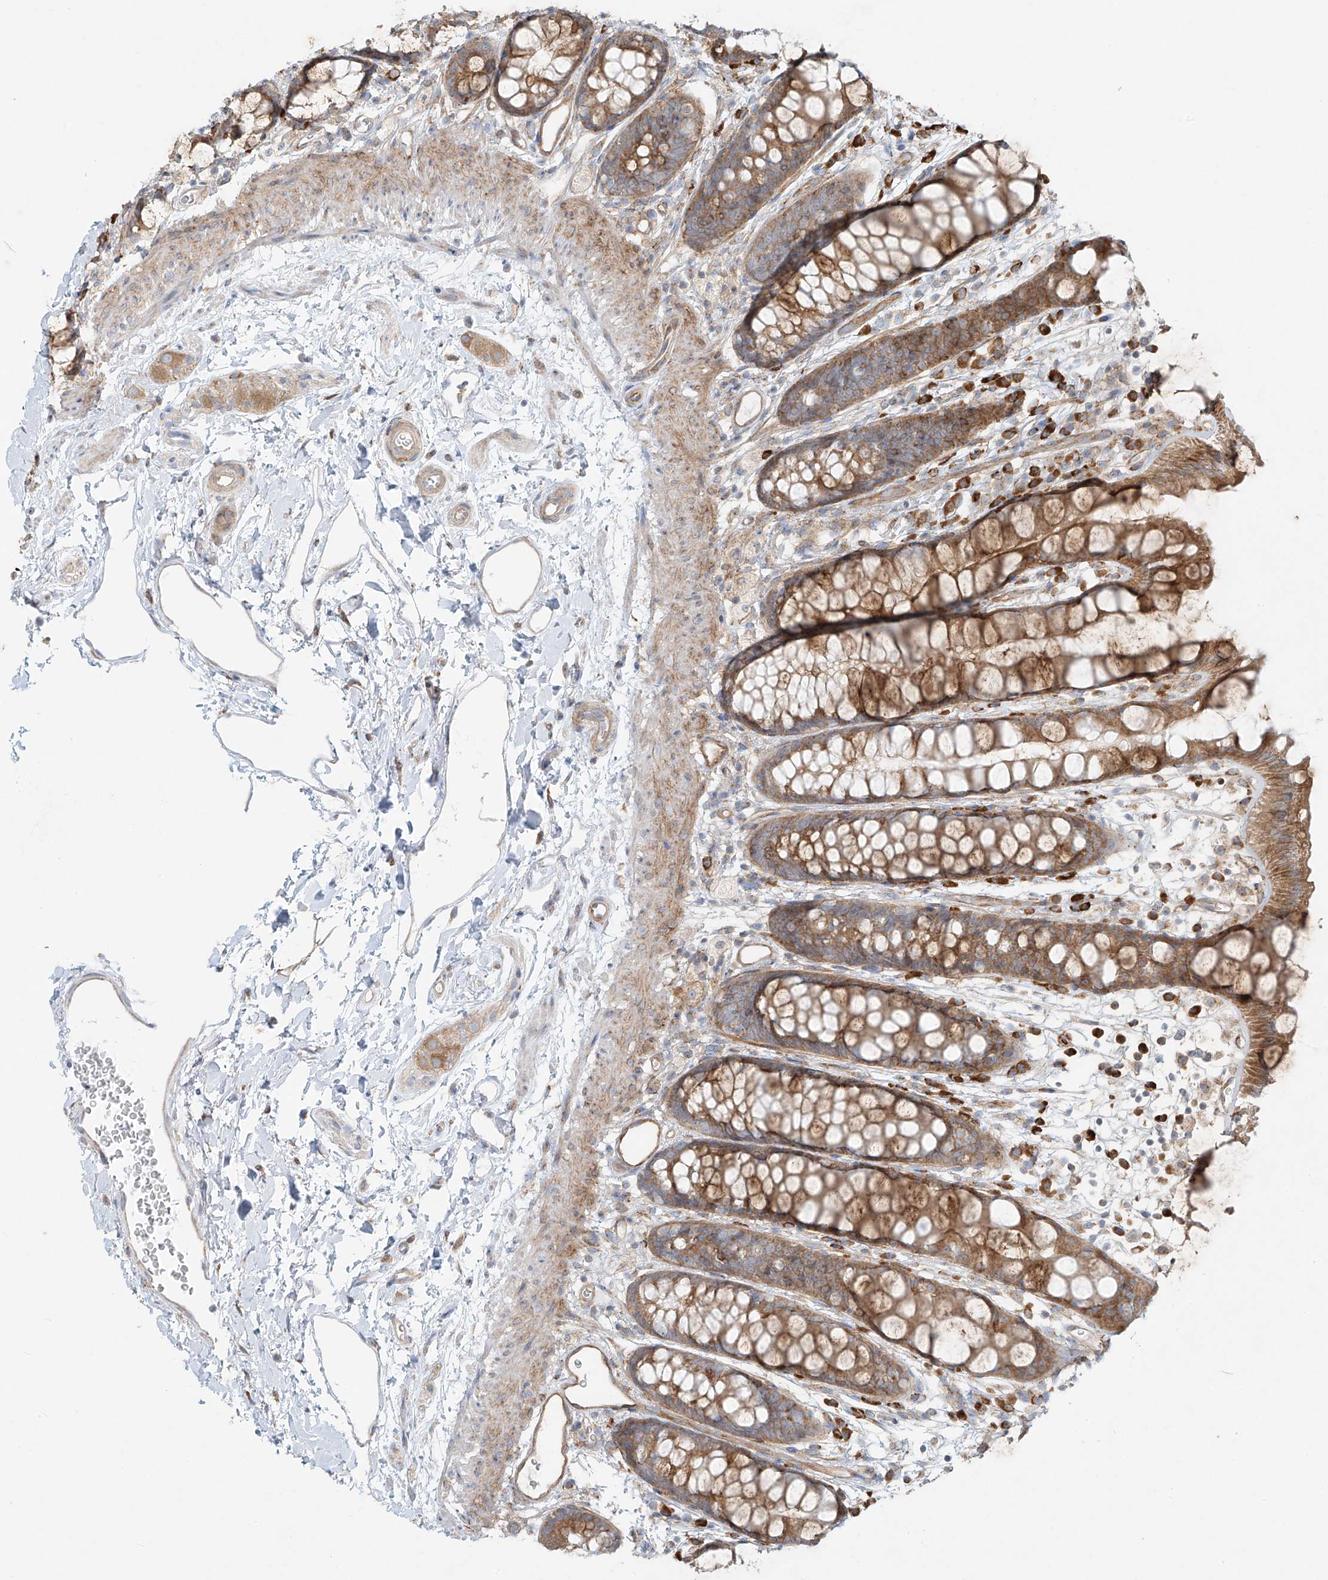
{"staining": {"intensity": "moderate", "quantity": ">75%", "location": "cytoplasmic/membranous"}, "tissue": "rectum", "cell_type": "Glandular cells", "image_type": "normal", "snomed": [{"axis": "morphology", "description": "Normal tissue, NOS"}, {"axis": "topography", "description": "Rectum"}], "caption": "Immunohistochemical staining of normal rectum demonstrates >75% levels of moderate cytoplasmic/membranous protein expression in about >75% of glandular cells.", "gene": "EIPR1", "patient": {"sex": "female", "age": 65}}